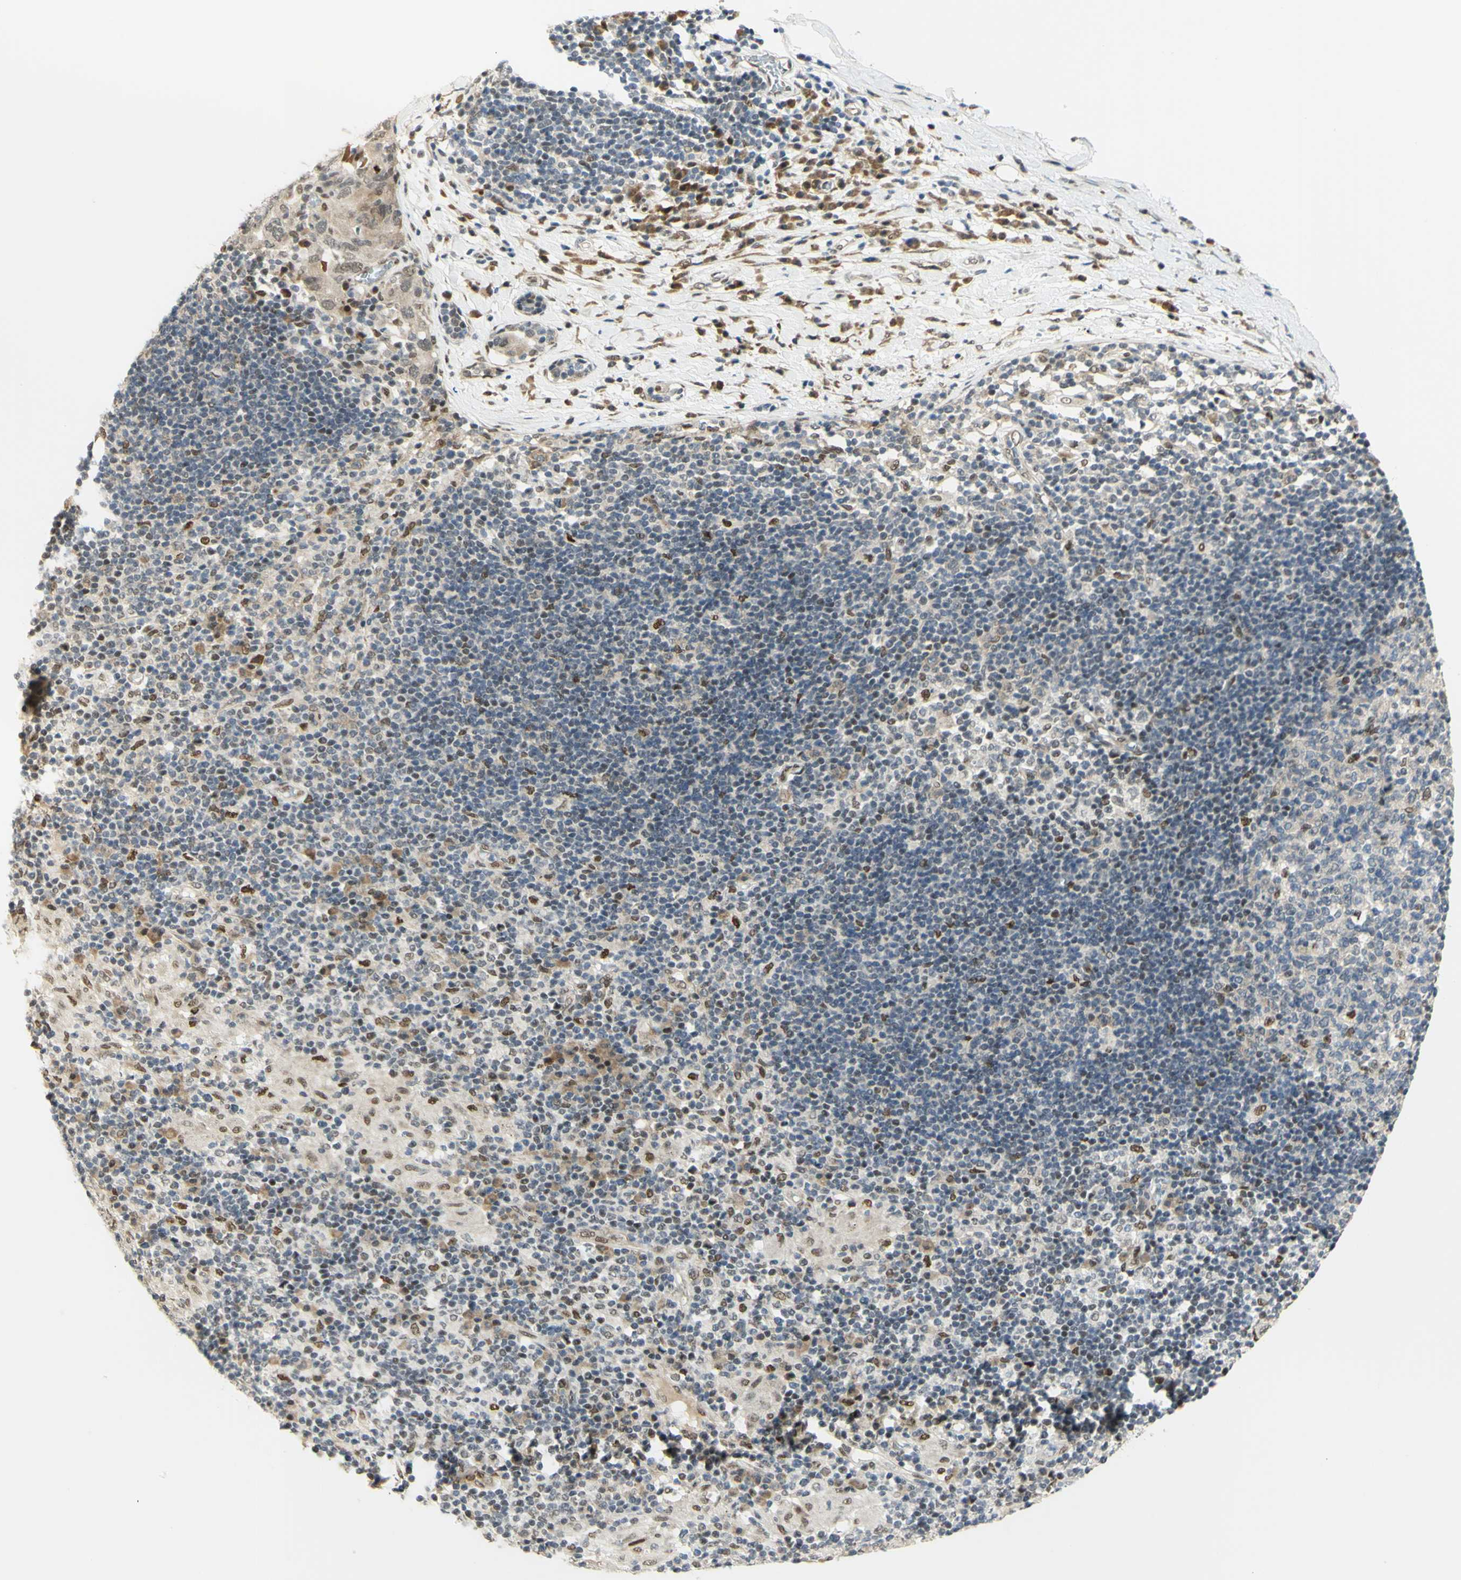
{"staining": {"intensity": "moderate", "quantity": ">75%", "location": "nuclear"}, "tissue": "adipose tissue", "cell_type": "Adipocytes", "image_type": "normal", "snomed": [{"axis": "morphology", "description": "Normal tissue, NOS"}, {"axis": "morphology", "description": "Adenocarcinoma, NOS"}, {"axis": "topography", "description": "Esophagus"}], "caption": "About >75% of adipocytes in unremarkable adipose tissue show moderate nuclear protein expression as visualized by brown immunohistochemical staining.", "gene": "DDX1", "patient": {"sex": "male", "age": 62}}